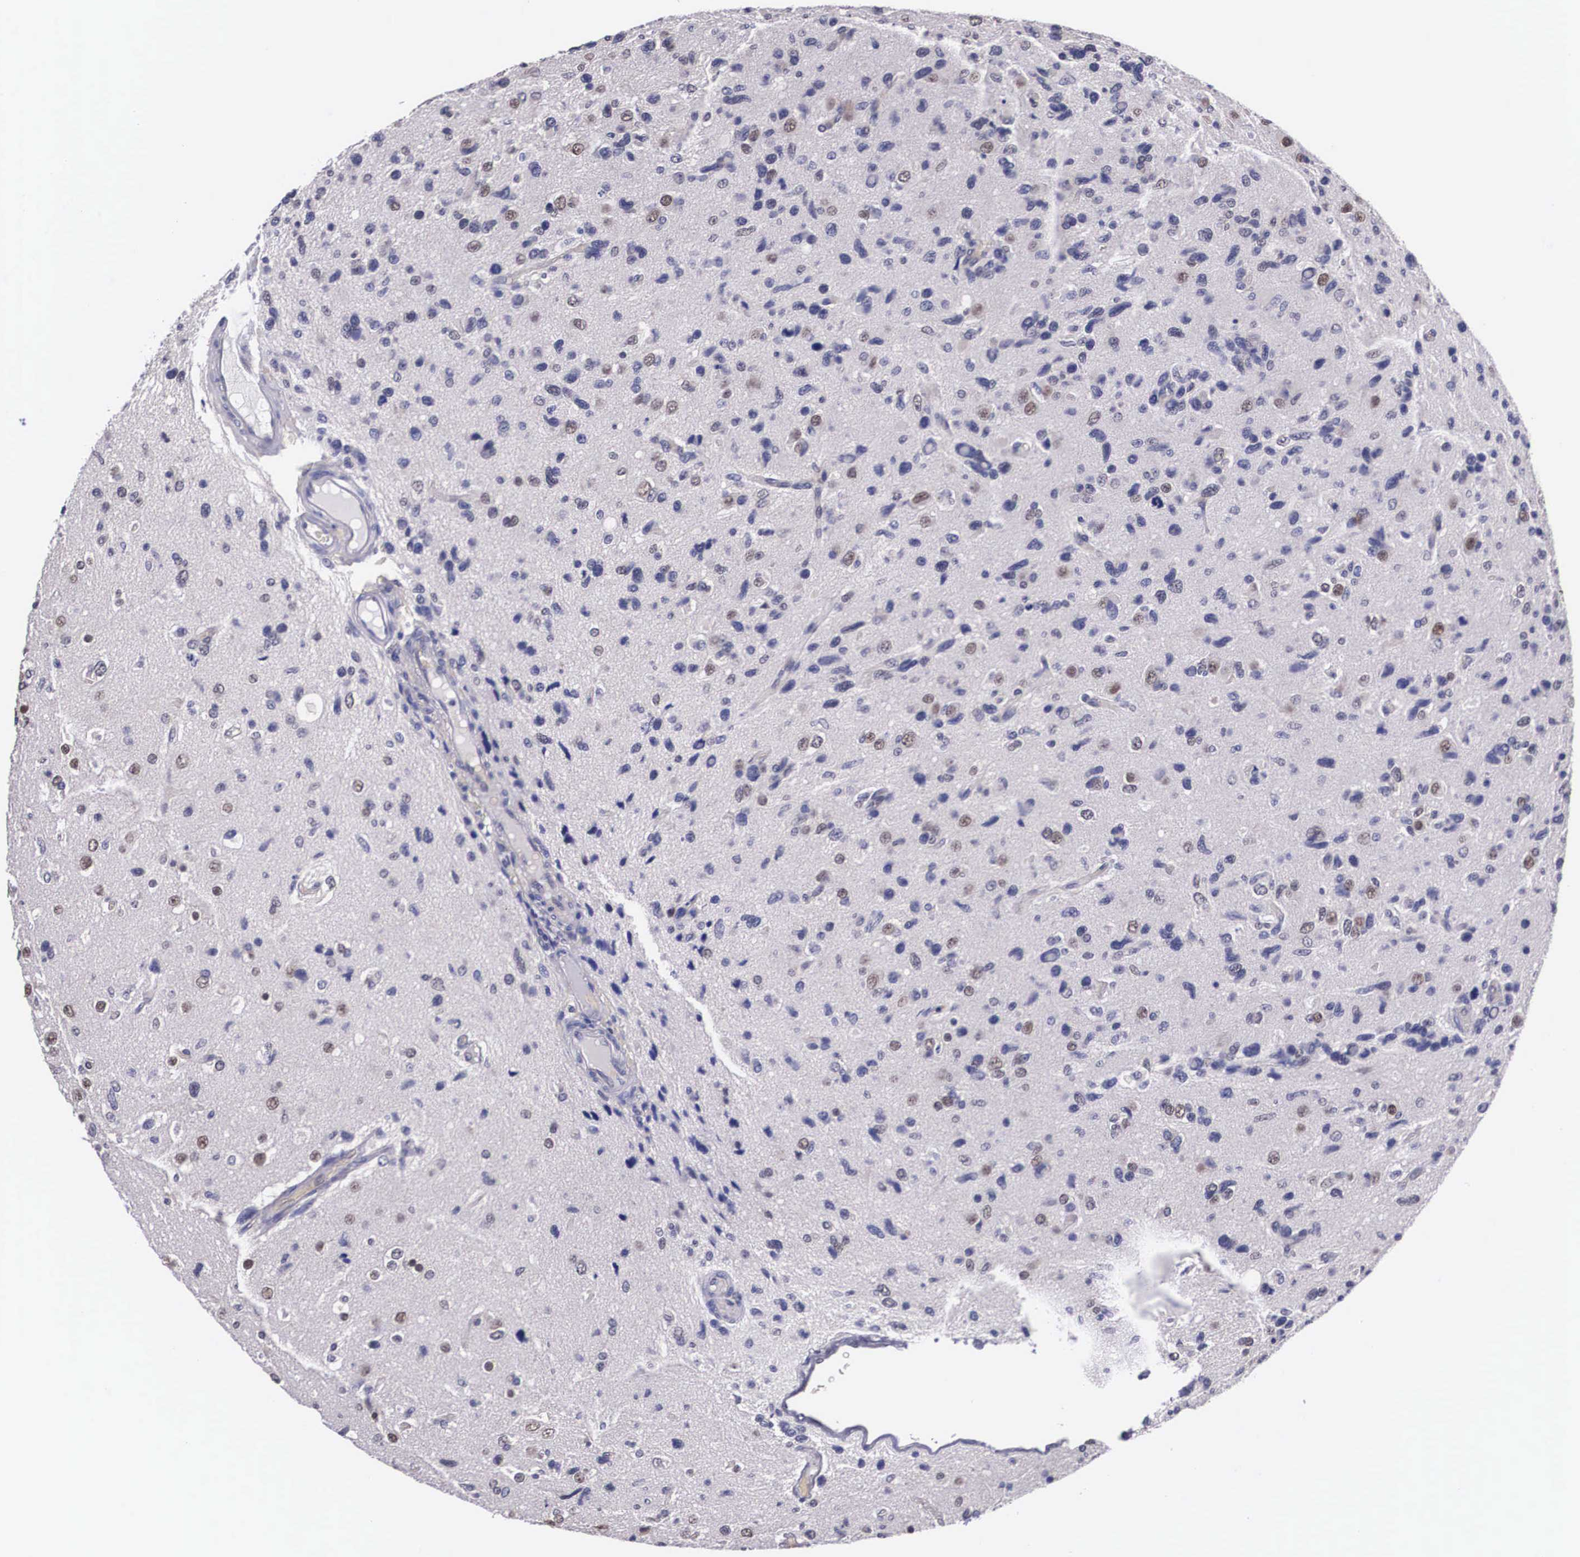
{"staining": {"intensity": "weak", "quantity": "<25%", "location": "cytoplasmic/membranous"}, "tissue": "glioma", "cell_type": "Tumor cells", "image_type": "cancer", "snomed": [{"axis": "morphology", "description": "Glioma, malignant, High grade"}, {"axis": "topography", "description": "Brain"}], "caption": "IHC histopathology image of neoplastic tissue: human glioma stained with DAB displays no significant protein expression in tumor cells.", "gene": "OTX2", "patient": {"sex": "male", "age": 77}}